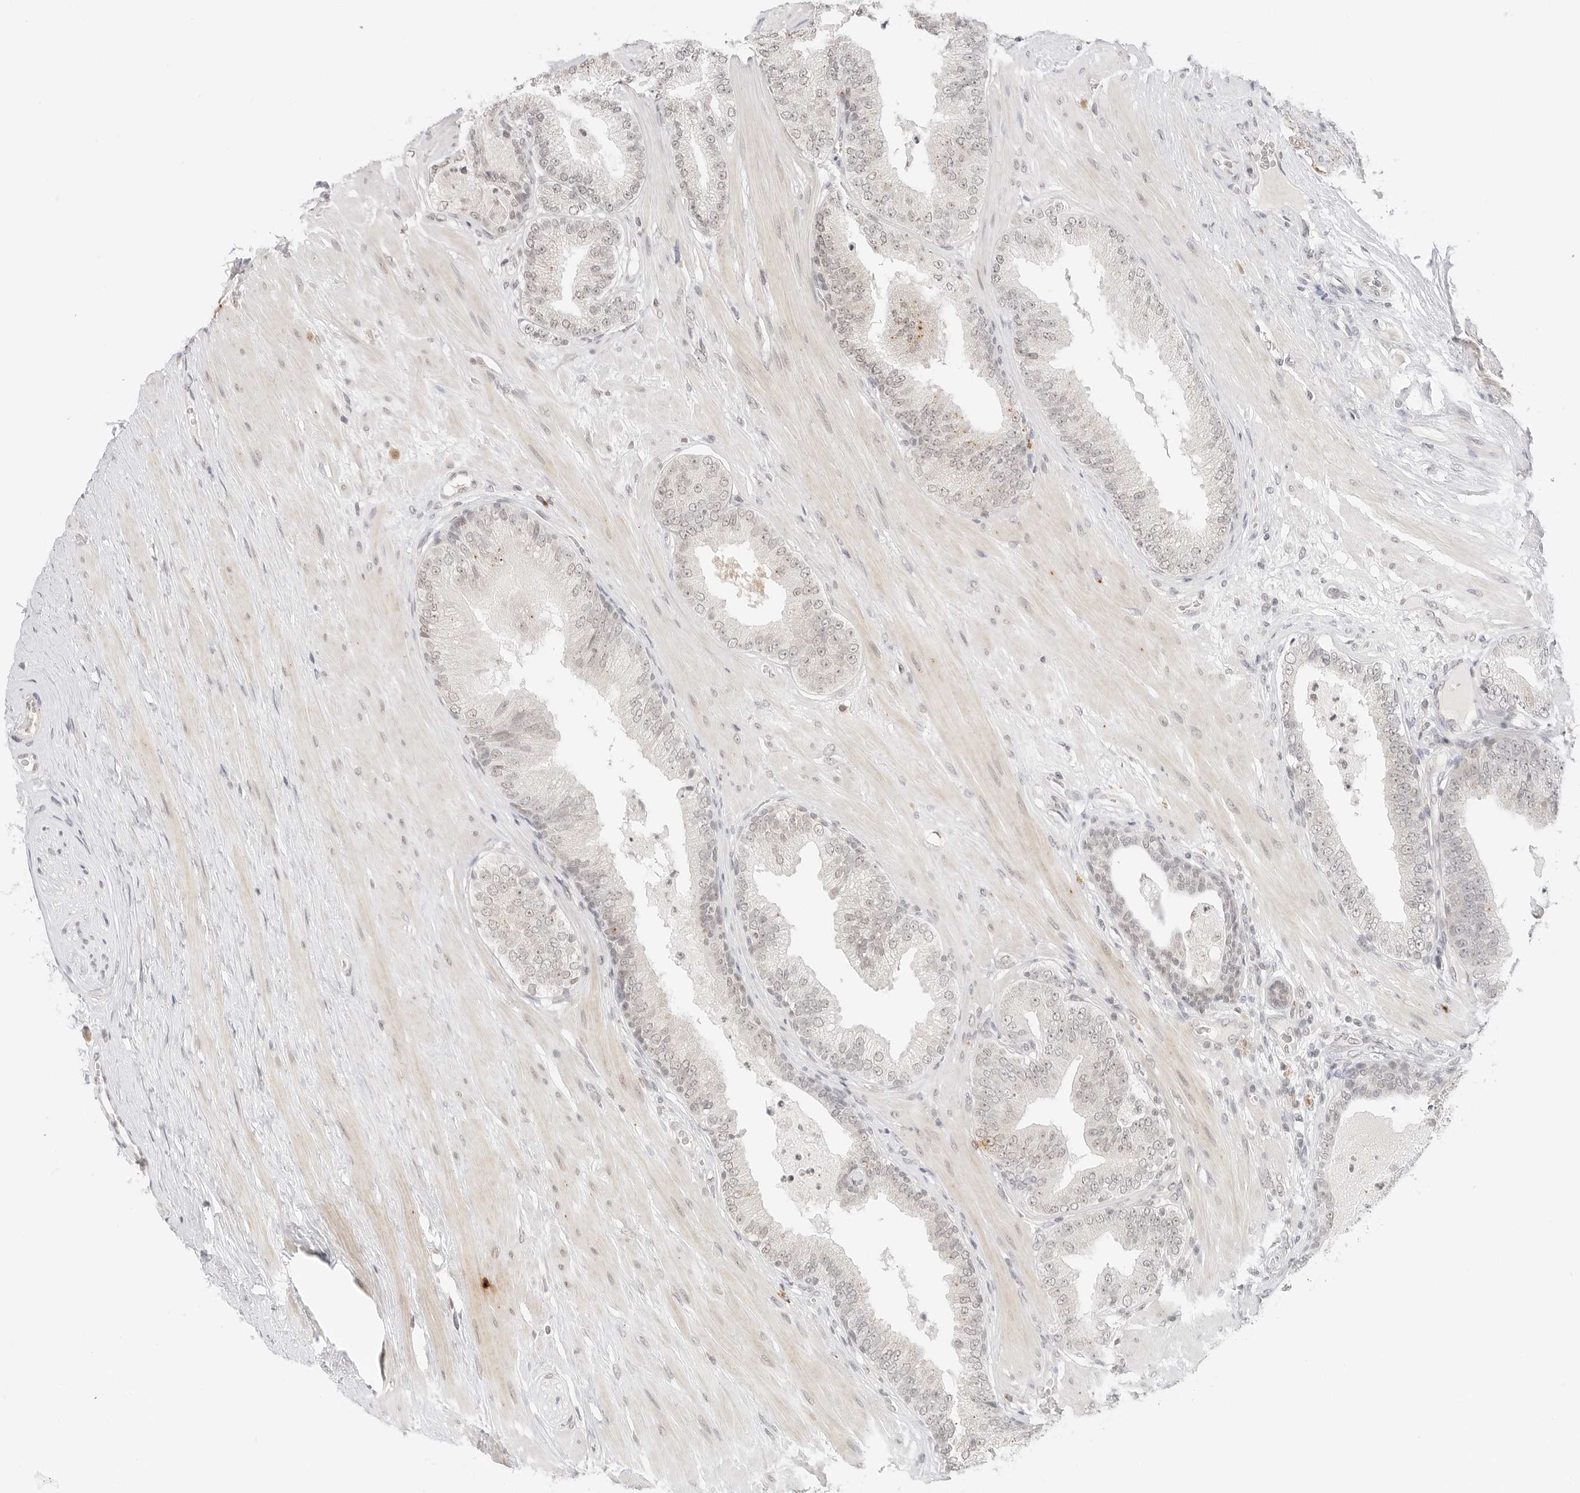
{"staining": {"intensity": "negative", "quantity": "none", "location": "none"}, "tissue": "prostate cancer", "cell_type": "Tumor cells", "image_type": "cancer", "snomed": [{"axis": "morphology", "description": "Adenocarcinoma, Low grade"}, {"axis": "topography", "description": "Prostate"}], "caption": "Micrograph shows no significant protein positivity in tumor cells of prostate cancer (low-grade adenocarcinoma).", "gene": "GPR34", "patient": {"sex": "male", "age": 63}}